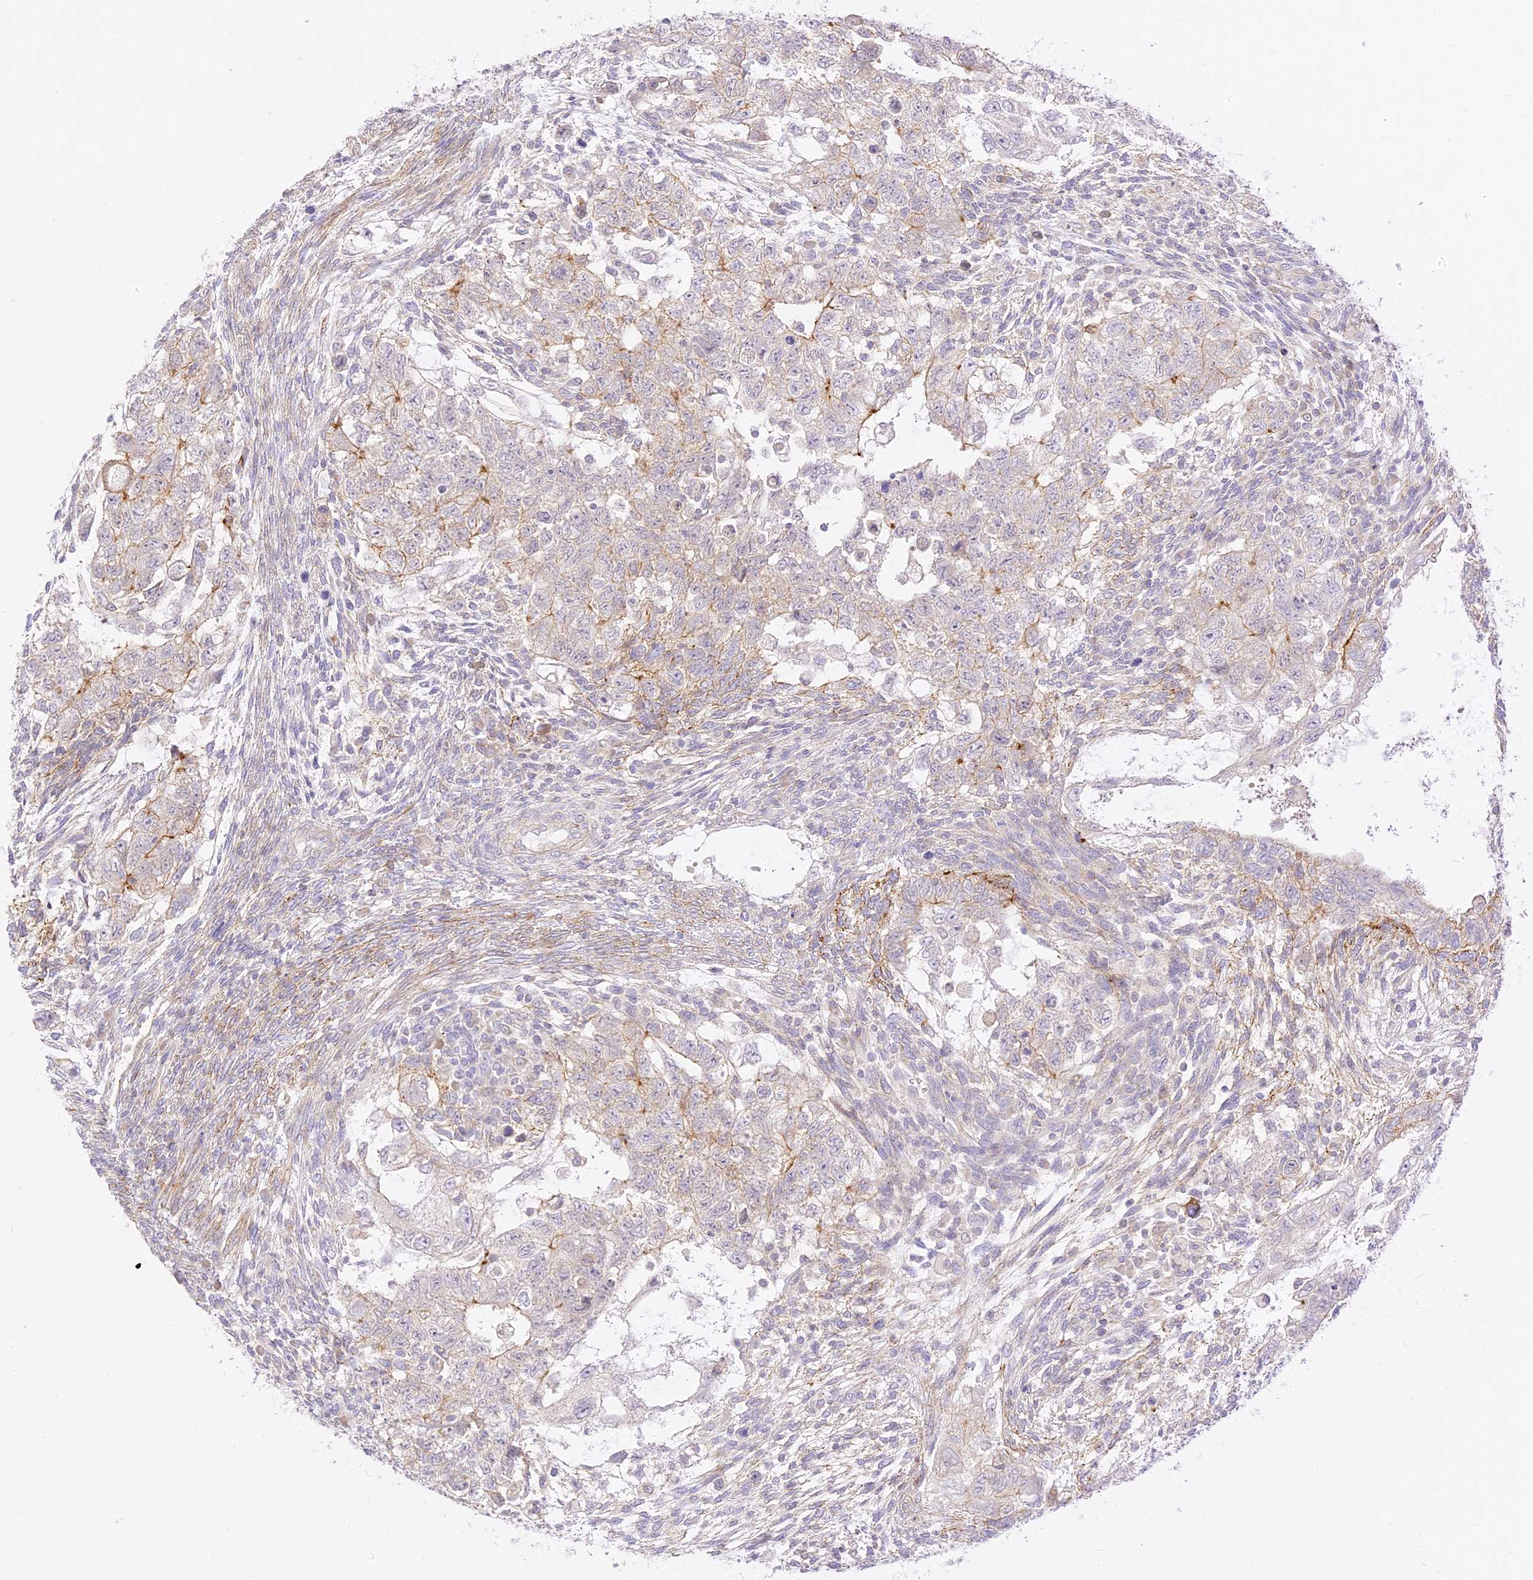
{"staining": {"intensity": "weak", "quantity": "<25%", "location": "cytoplasmic/membranous"}, "tissue": "testis cancer", "cell_type": "Tumor cells", "image_type": "cancer", "snomed": [{"axis": "morphology", "description": "Carcinoma, Embryonal, NOS"}, {"axis": "topography", "description": "Testis"}], "caption": "An immunohistochemistry (IHC) photomicrograph of testis cancer is shown. There is no staining in tumor cells of testis cancer.", "gene": "LRRC15", "patient": {"sex": "male", "age": 37}}